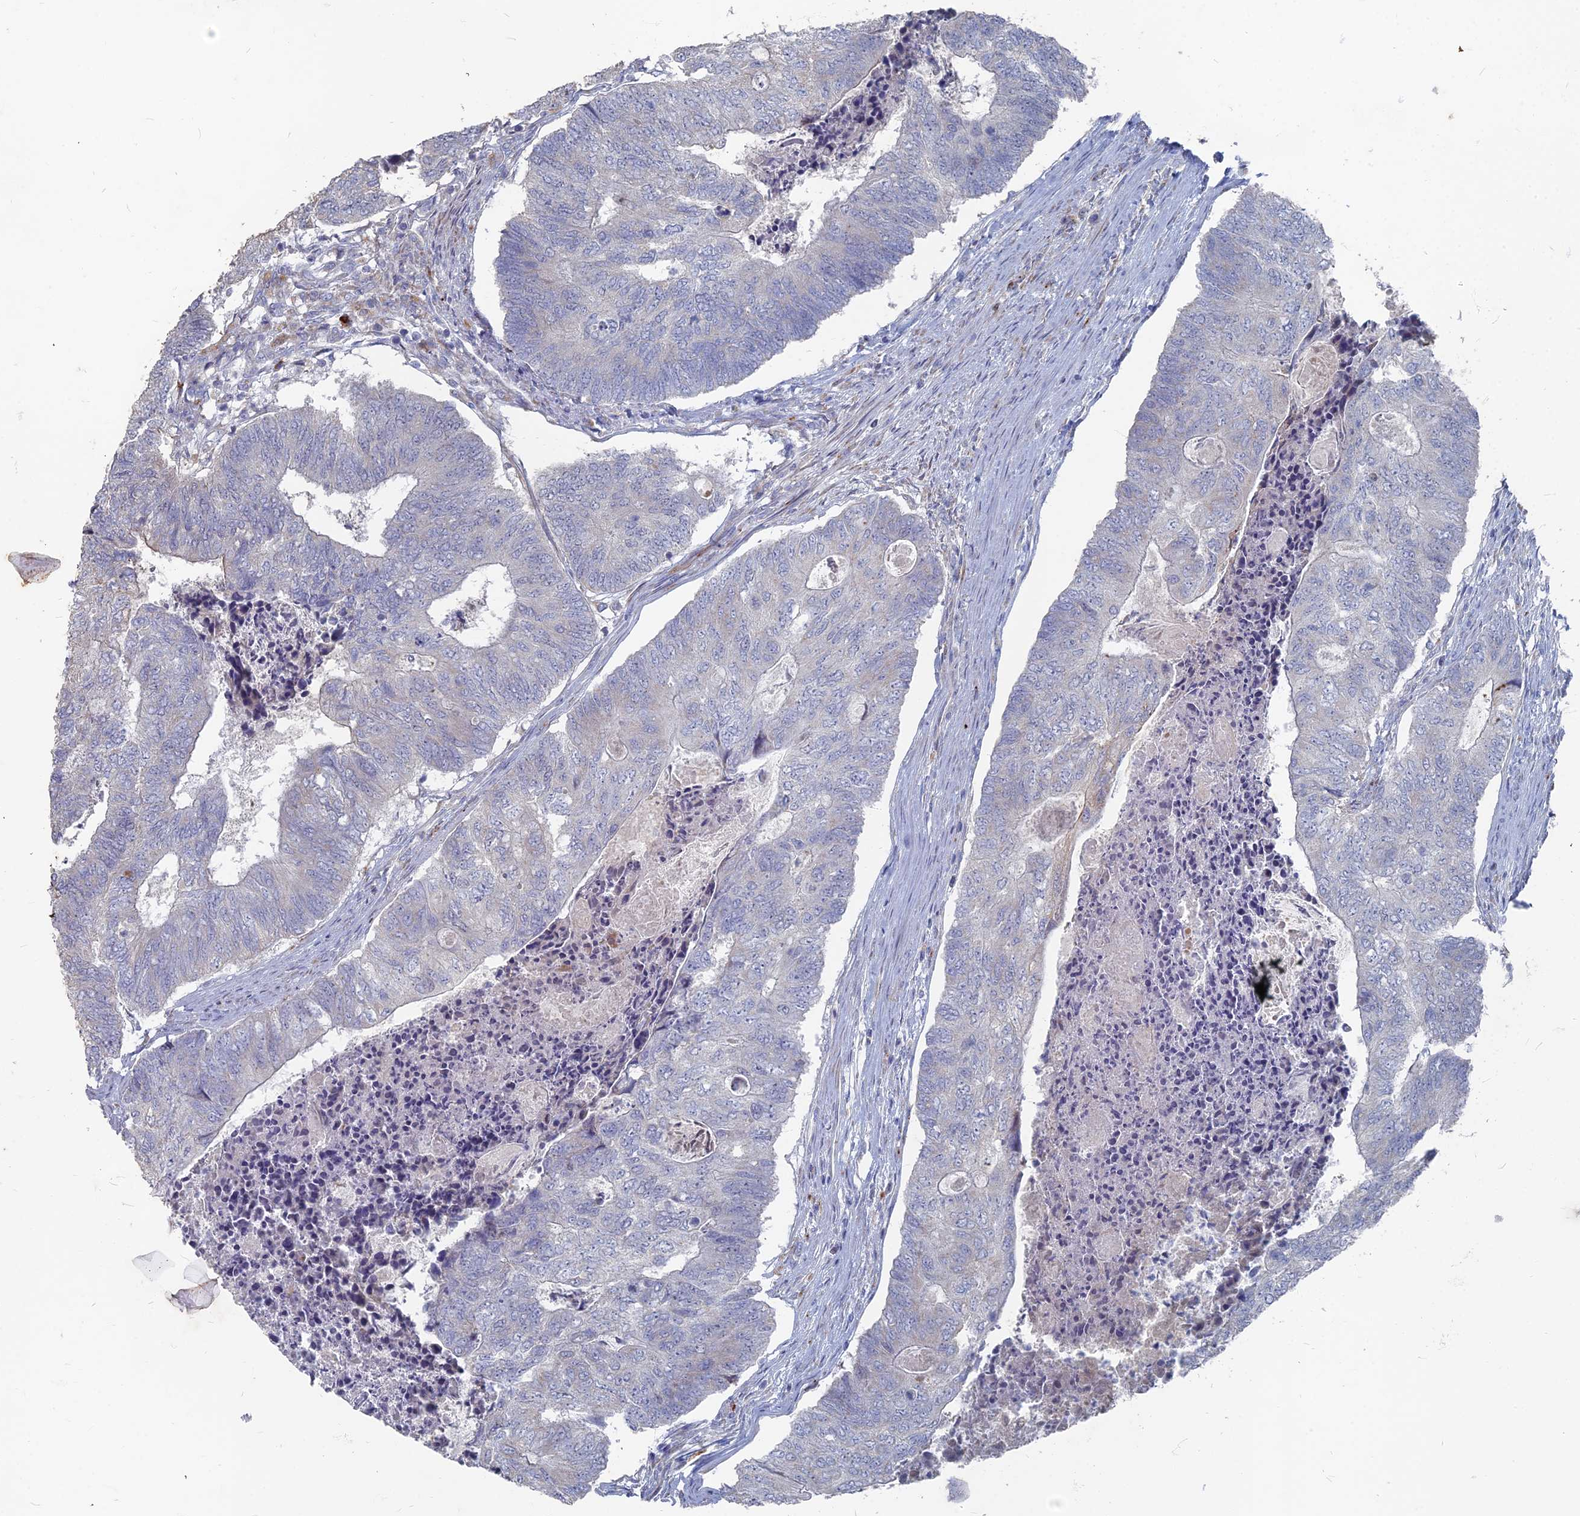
{"staining": {"intensity": "negative", "quantity": "none", "location": "none"}, "tissue": "colorectal cancer", "cell_type": "Tumor cells", "image_type": "cancer", "snomed": [{"axis": "morphology", "description": "Adenocarcinoma, NOS"}, {"axis": "topography", "description": "Colon"}], "caption": "Protein analysis of adenocarcinoma (colorectal) shows no significant staining in tumor cells.", "gene": "TMEM128", "patient": {"sex": "female", "age": 67}}